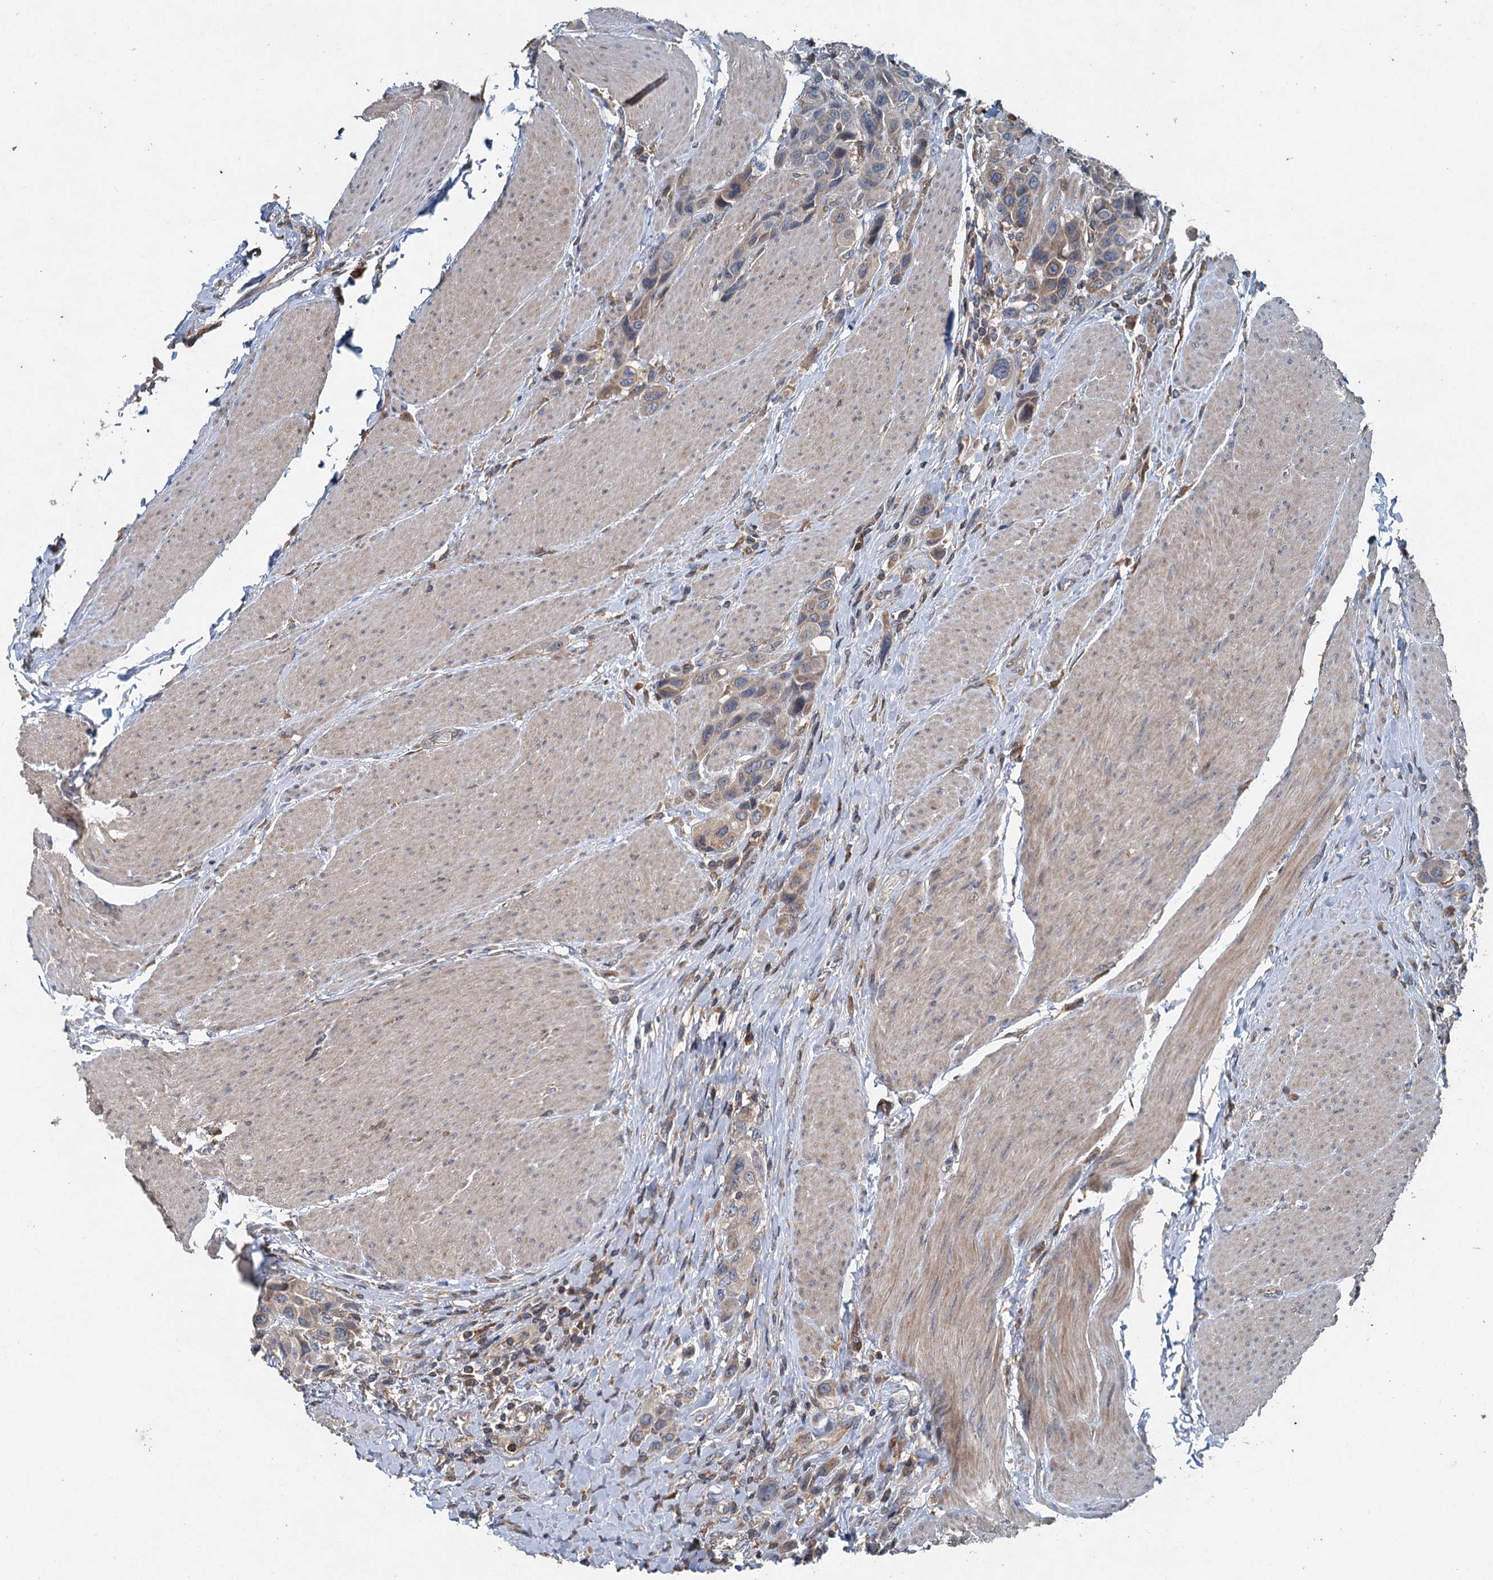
{"staining": {"intensity": "weak", "quantity": "25%-75%", "location": "cytoplasmic/membranous"}, "tissue": "urothelial cancer", "cell_type": "Tumor cells", "image_type": "cancer", "snomed": [{"axis": "morphology", "description": "Urothelial carcinoma, High grade"}, {"axis": "topography", "description": "Urinary bladder"}], "caption": "Immunohistochemical staining of human urothelial cancer displays low levels of weak cytoplasmic/membranous expression in approximately 25%-75% of tumor cells.", "gene": "TAPBPL", "patient": {"sex": "male", "age": 50}}